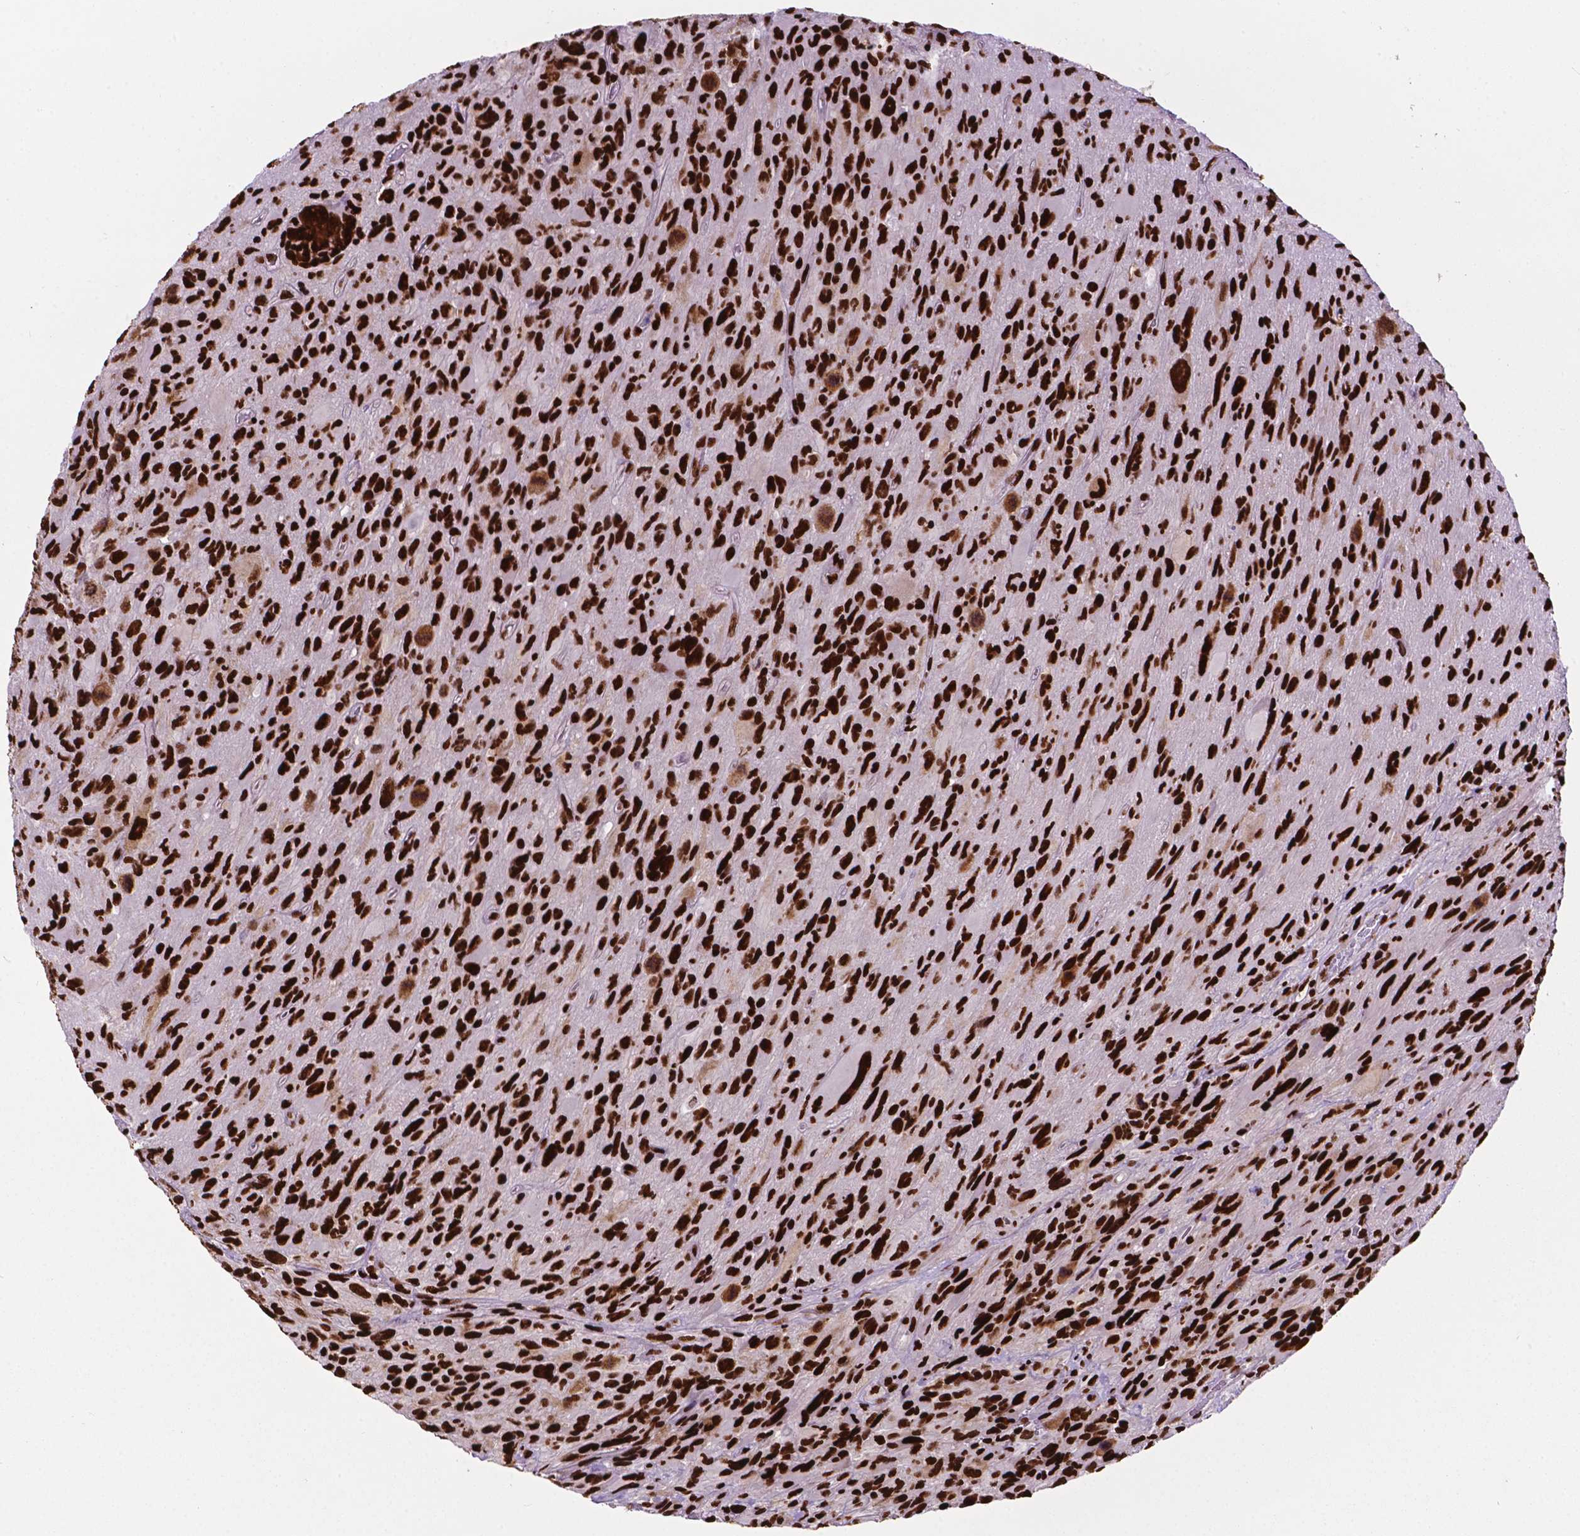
{"staining": {"intensity": "strong", "quantity": ">75%", "location": "nuclear"}, "tissue": "glioma", "cell_type": "Tumor cells", "image_type": "cancer", "snomed": [{"axis": "morphology", "description": "Glioma, malignant, NOS"}, {"axis": "morphology", "description": "Glioma, malignant, High grade"}, {"axis": "topography", "description": "Brain"}], "caption": "An image showing strong nuclear expression in approximately >75% of tumor cells in glioma, as visualized by brown immunohistochemical staining.", "gene": "SMIM5", "patient": {"sex": "female", "age": 71}}